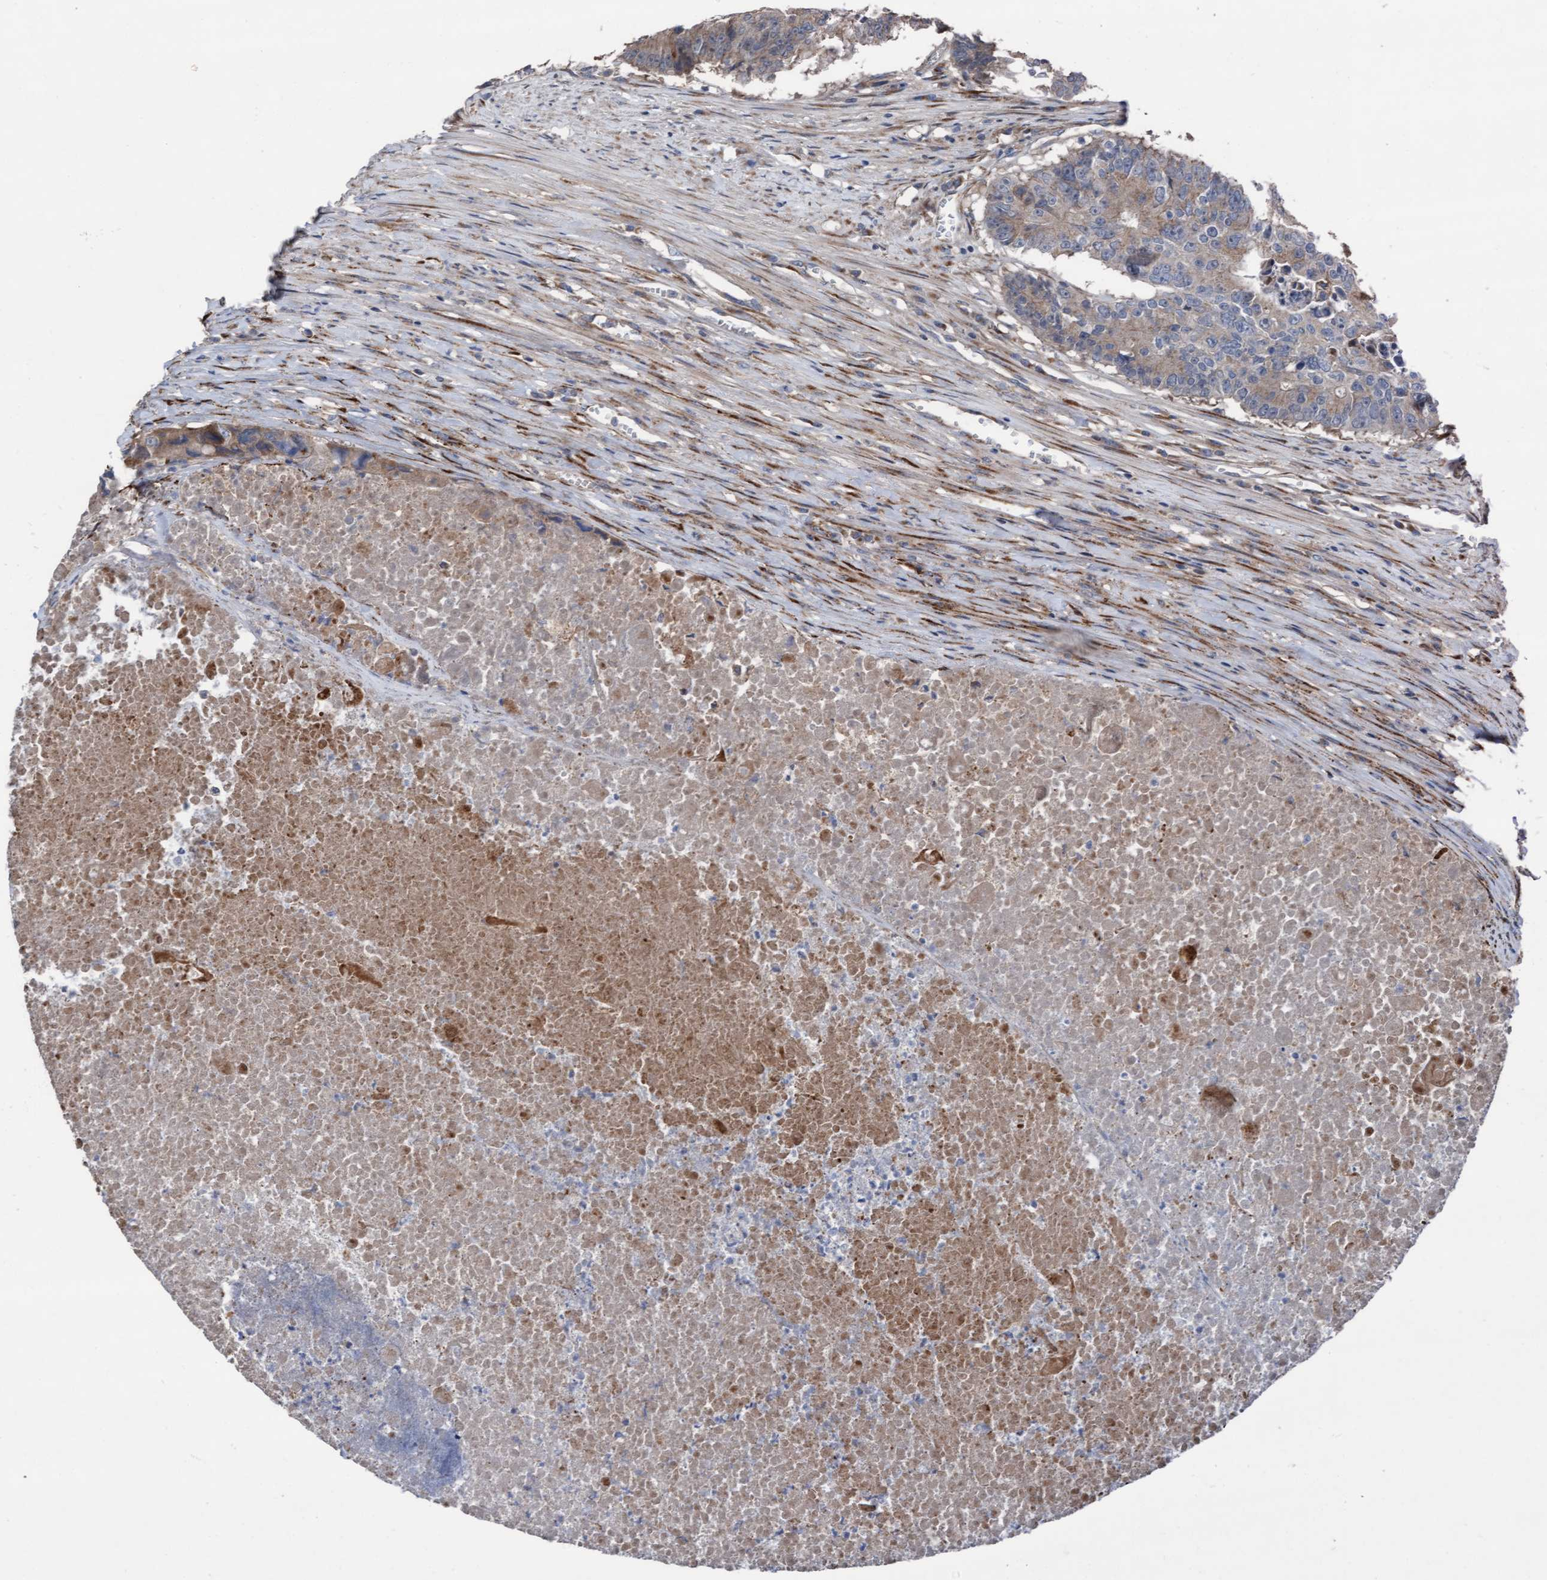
{"staining": {"intensity": "weak", "quantity": "25%-75%", "location": "cytoplasmic/membranous"}, "tissue": "colorectal cancer", "cell_type": "Tumor cells", "image_type": "cancer", "snomed": [{"axis": "morphology", "description": "Adenocarcinoma, NOS"}, {"axis": "topography", "description": "Colon"}], "caption": "Colorectal cancer (adenocarcinoma) was stained to show a protein in brown. There is low levels of weak cytoplasmic/membranous expression in approximately 25%-75% of tumor cells.", "gene": "KLHL26", "patient": {"sex": "male", "age": 87}}